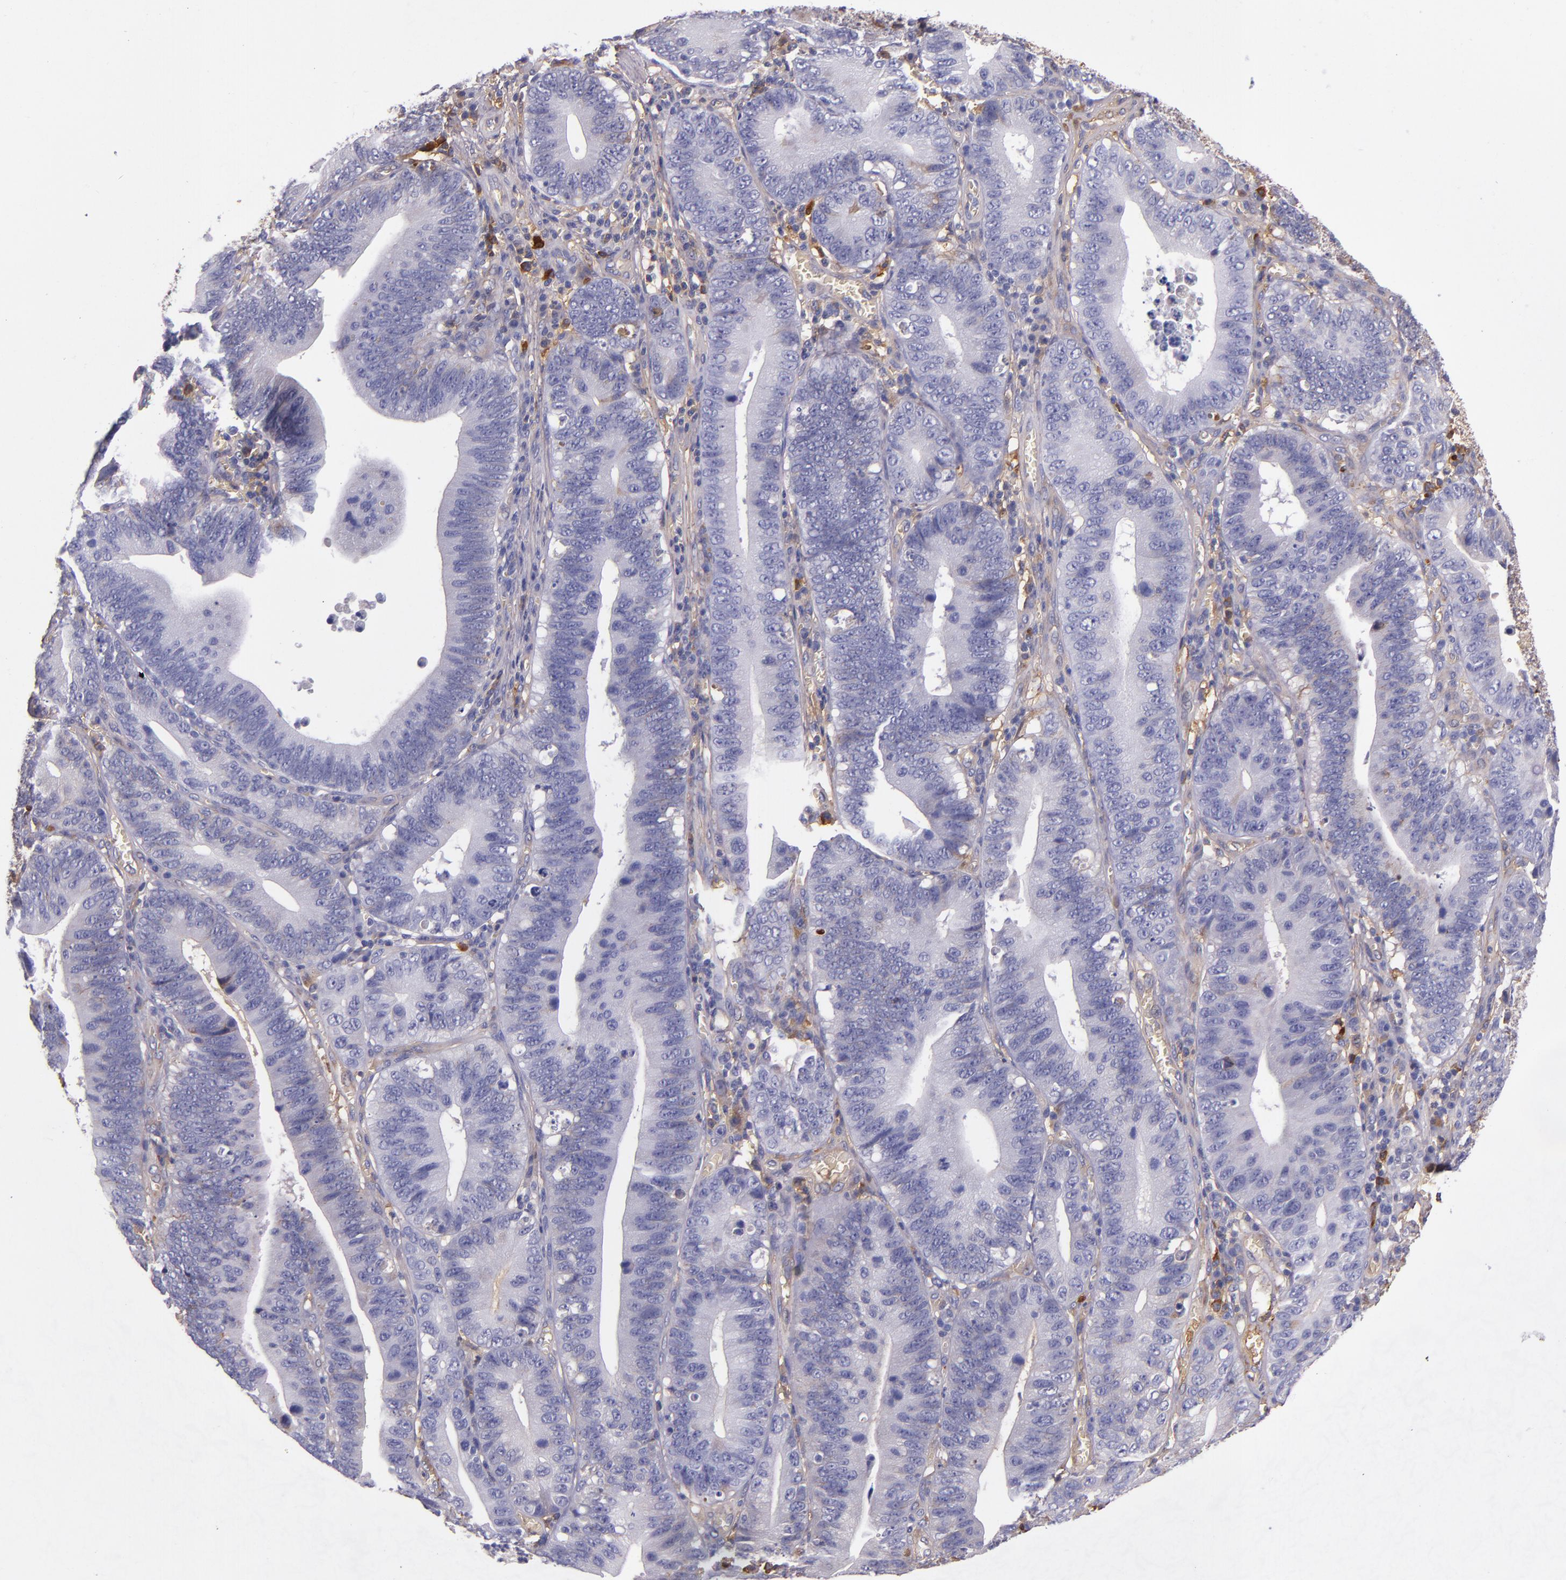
{"staining": {"intensity": "weak", "quantity": "<25%", "location": "cytoplasmic/membranous"}, "tissue": "stomach cancer", "cell_type": "Tumor cells", "image_type": "cancer", "snomed": [{"axis": "morphology", "description": "Adenocarcinoma, NOS"}, {"axis": "topography", "description": "Stomach"}, {"axis": "topography", "description": "Gastric cardia"}], "caption": "Human stomach cancer (adenocarcinoma) stained for a protein using immunohistochemistry (IHC) displays no expression in tumor cells.", "gene": "CLEC3B", "patient": {"sex": "male", "age": 59}}